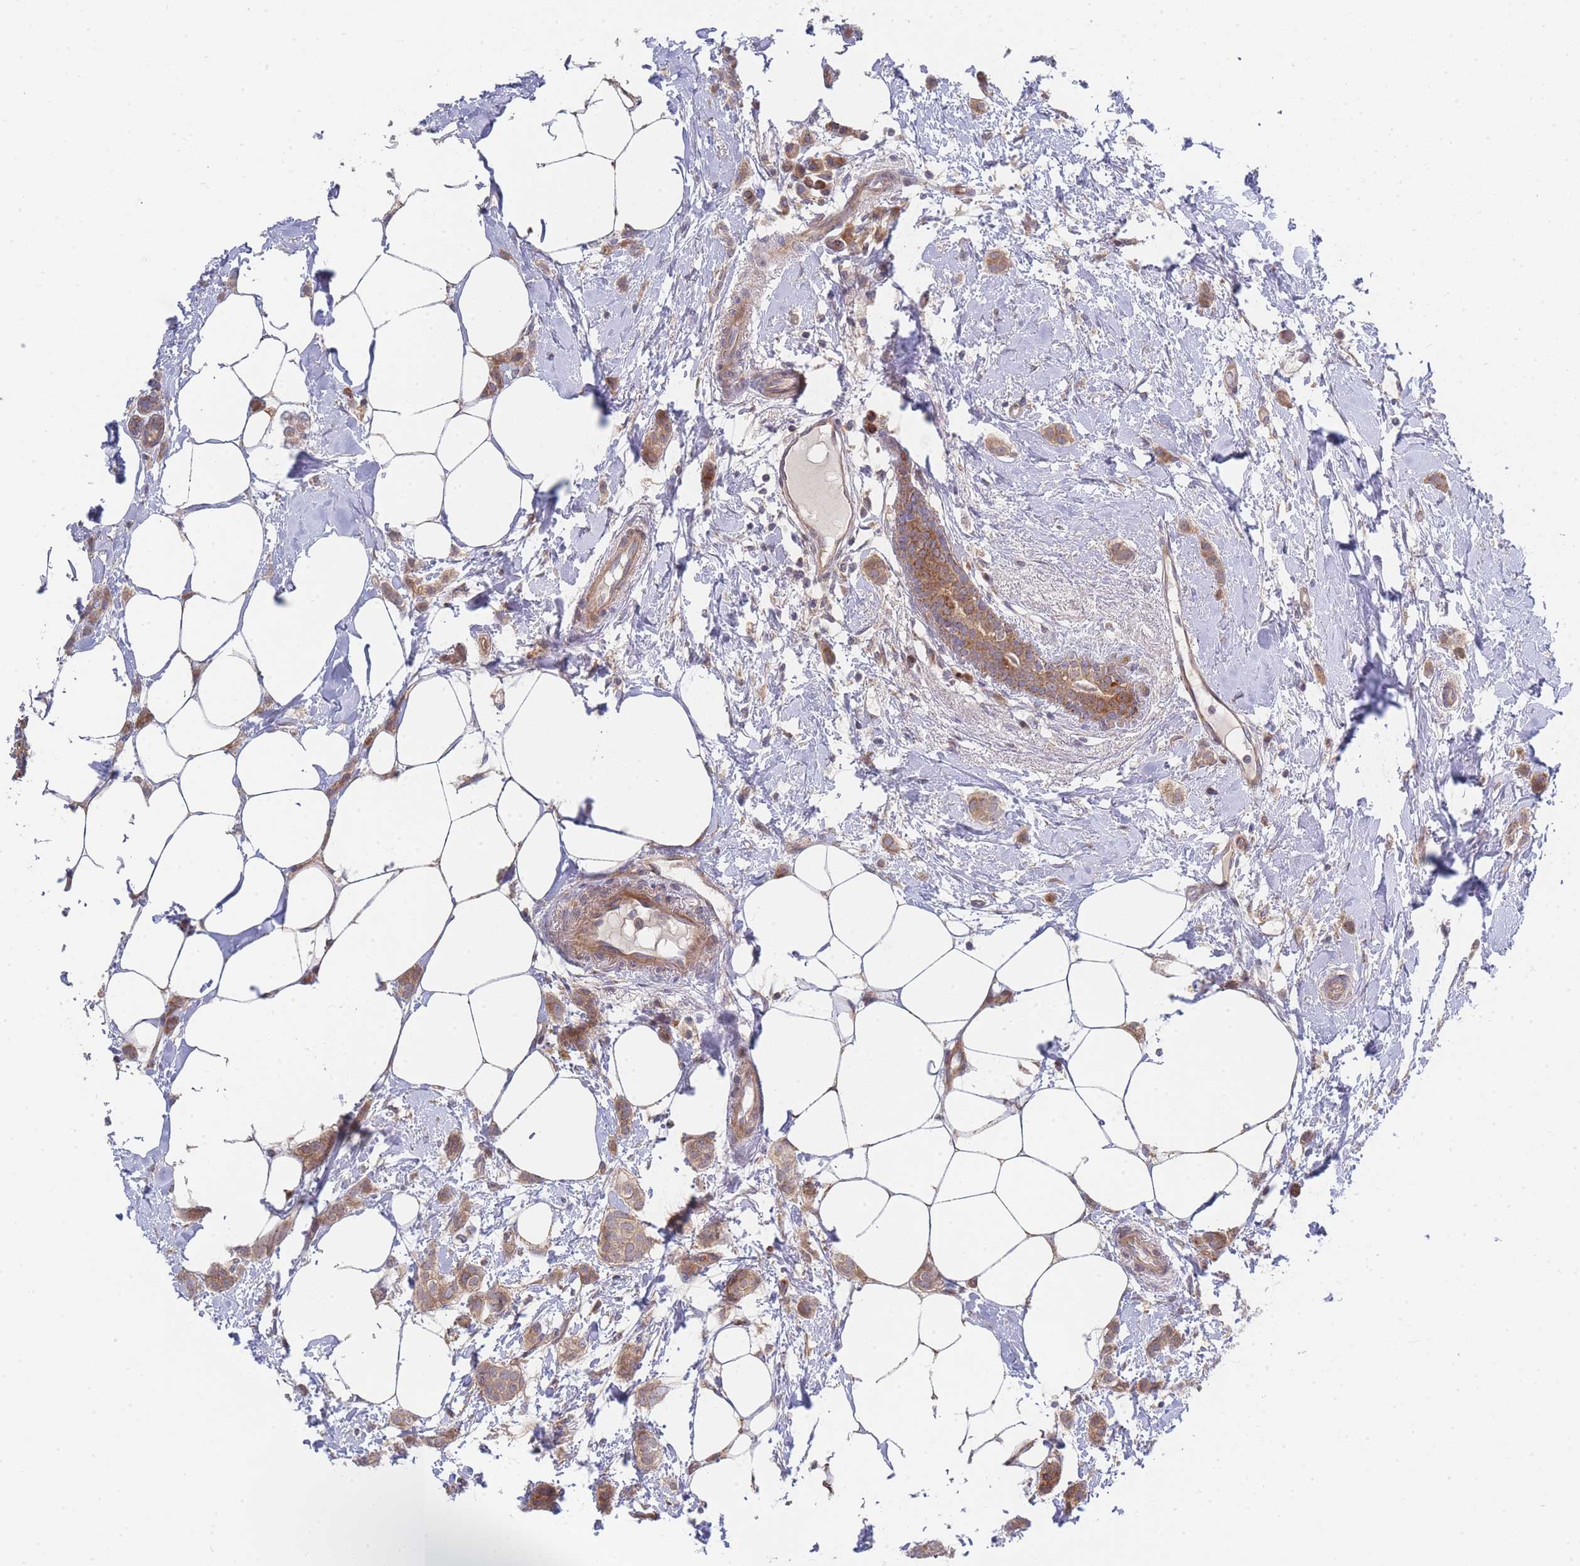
{"staining": {"intensity": "moderate", "quantity": ">75%", "location": "cytoplasmic/membranous"}, "tissue": "breast cancer", "cell_type": "Tumor cells", "image_type": "cancer", "snomed": [{"axis": "morphology", "description": "Duct carcinoma"}, {"axis": "topography", "description": "Breast"}], "caption": "High-power microscopy captured an immunohistochemistry histopathology image of breast cancer, revealing moderate cytoplasmic/membranous staining in approximately >75% of tumor cells.", "gene": "TRIM26", "patient": {"sex": "female", "age": 72}}